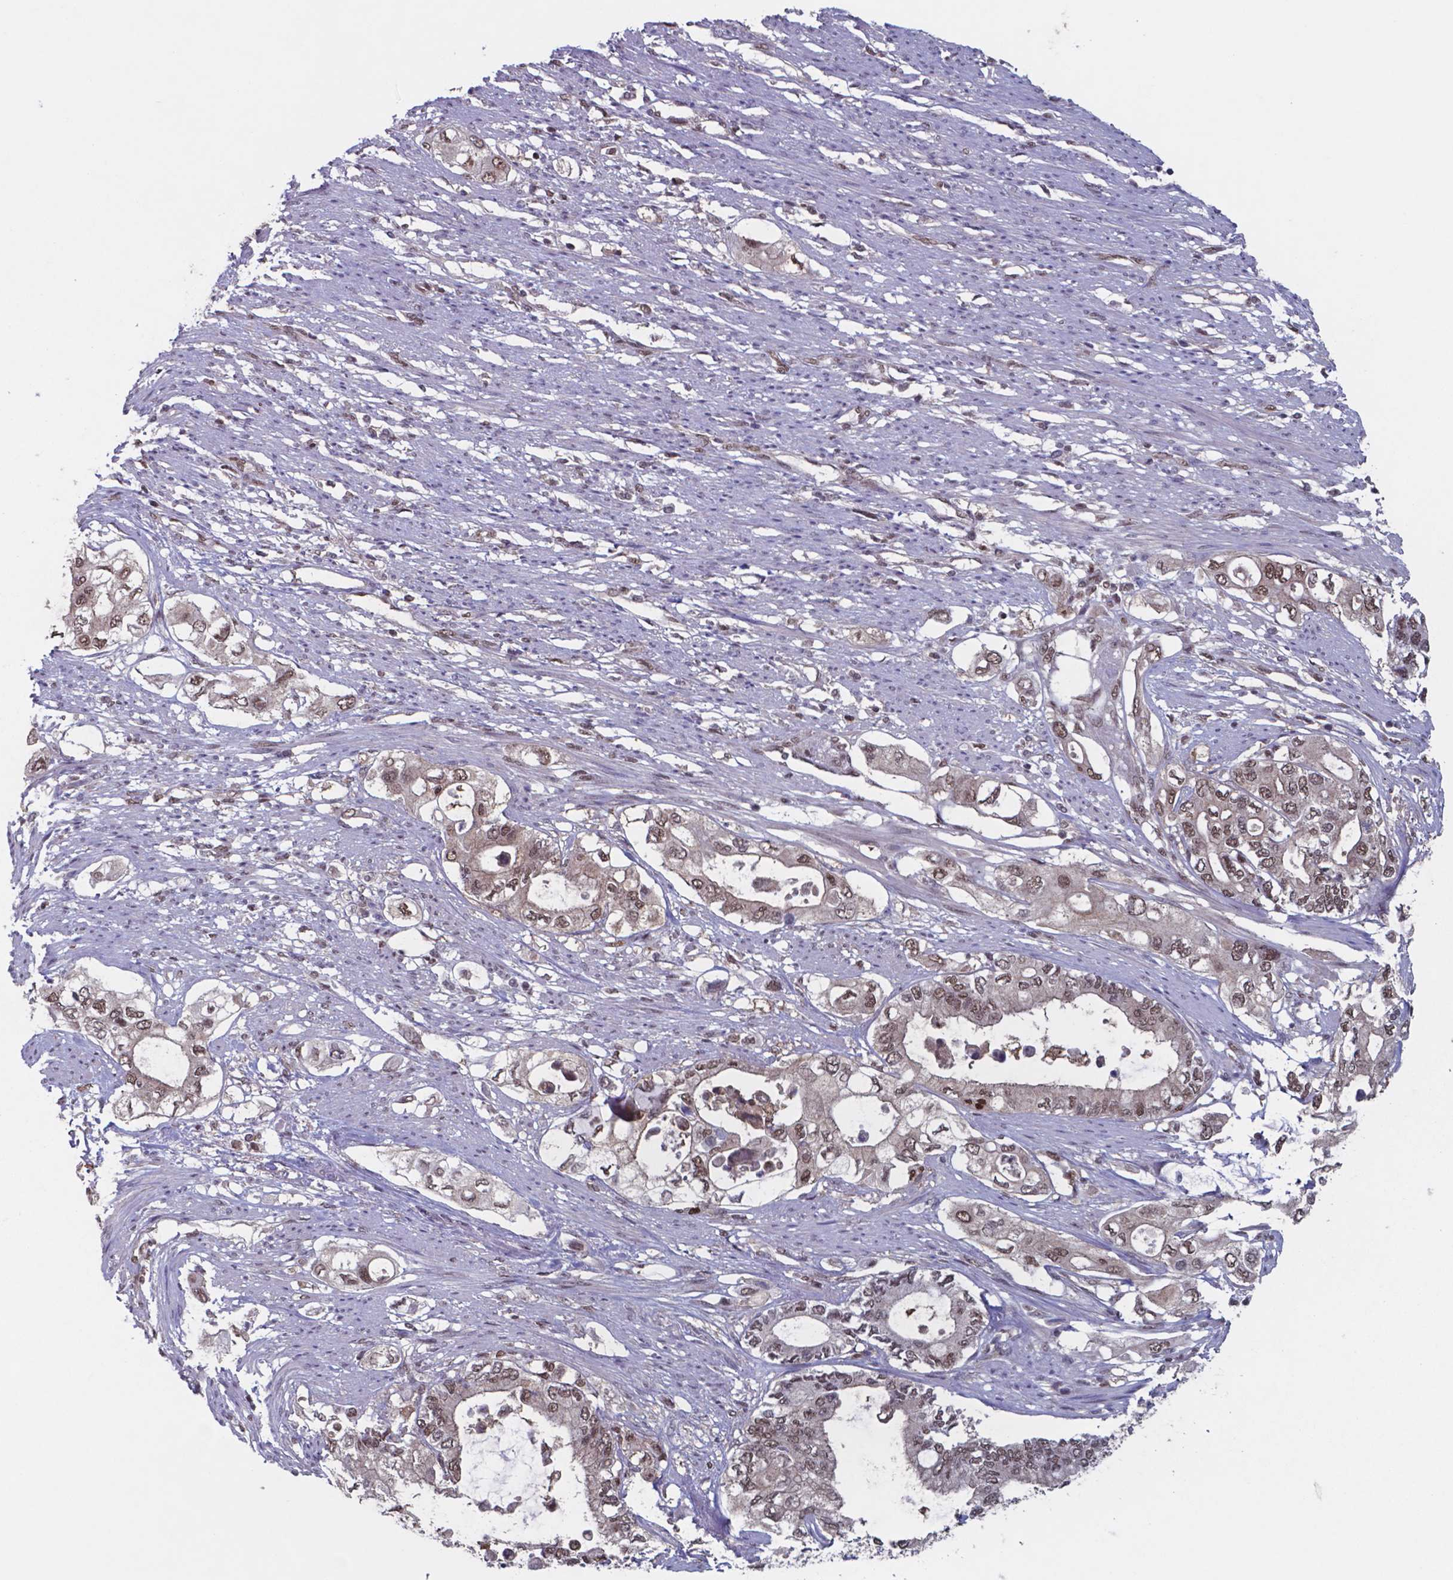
{"staining": {"intensity": "moderate", "quantity": ">75%", "location": "cytoplasmic/membranous,nuclear"}, "tissue": "pancreatic cancer", "cell_type": "Tumor cells", "image_type": "cancer", "snomed": [{"axis": "morphology", "description": "Adenocarcinoma, NOS"}, {"axis": "topography", "description": "Pancreas"}], "caption": "Pancreatic cancer (adenocarcinoma) stained for a protein (brown) displays moderate cytoplasmic/membranous and nuclear positive positivity in approximately >75% of tumor cells.", "gene": "UBA1", "patient": {"sex": "female", "age": 63}}